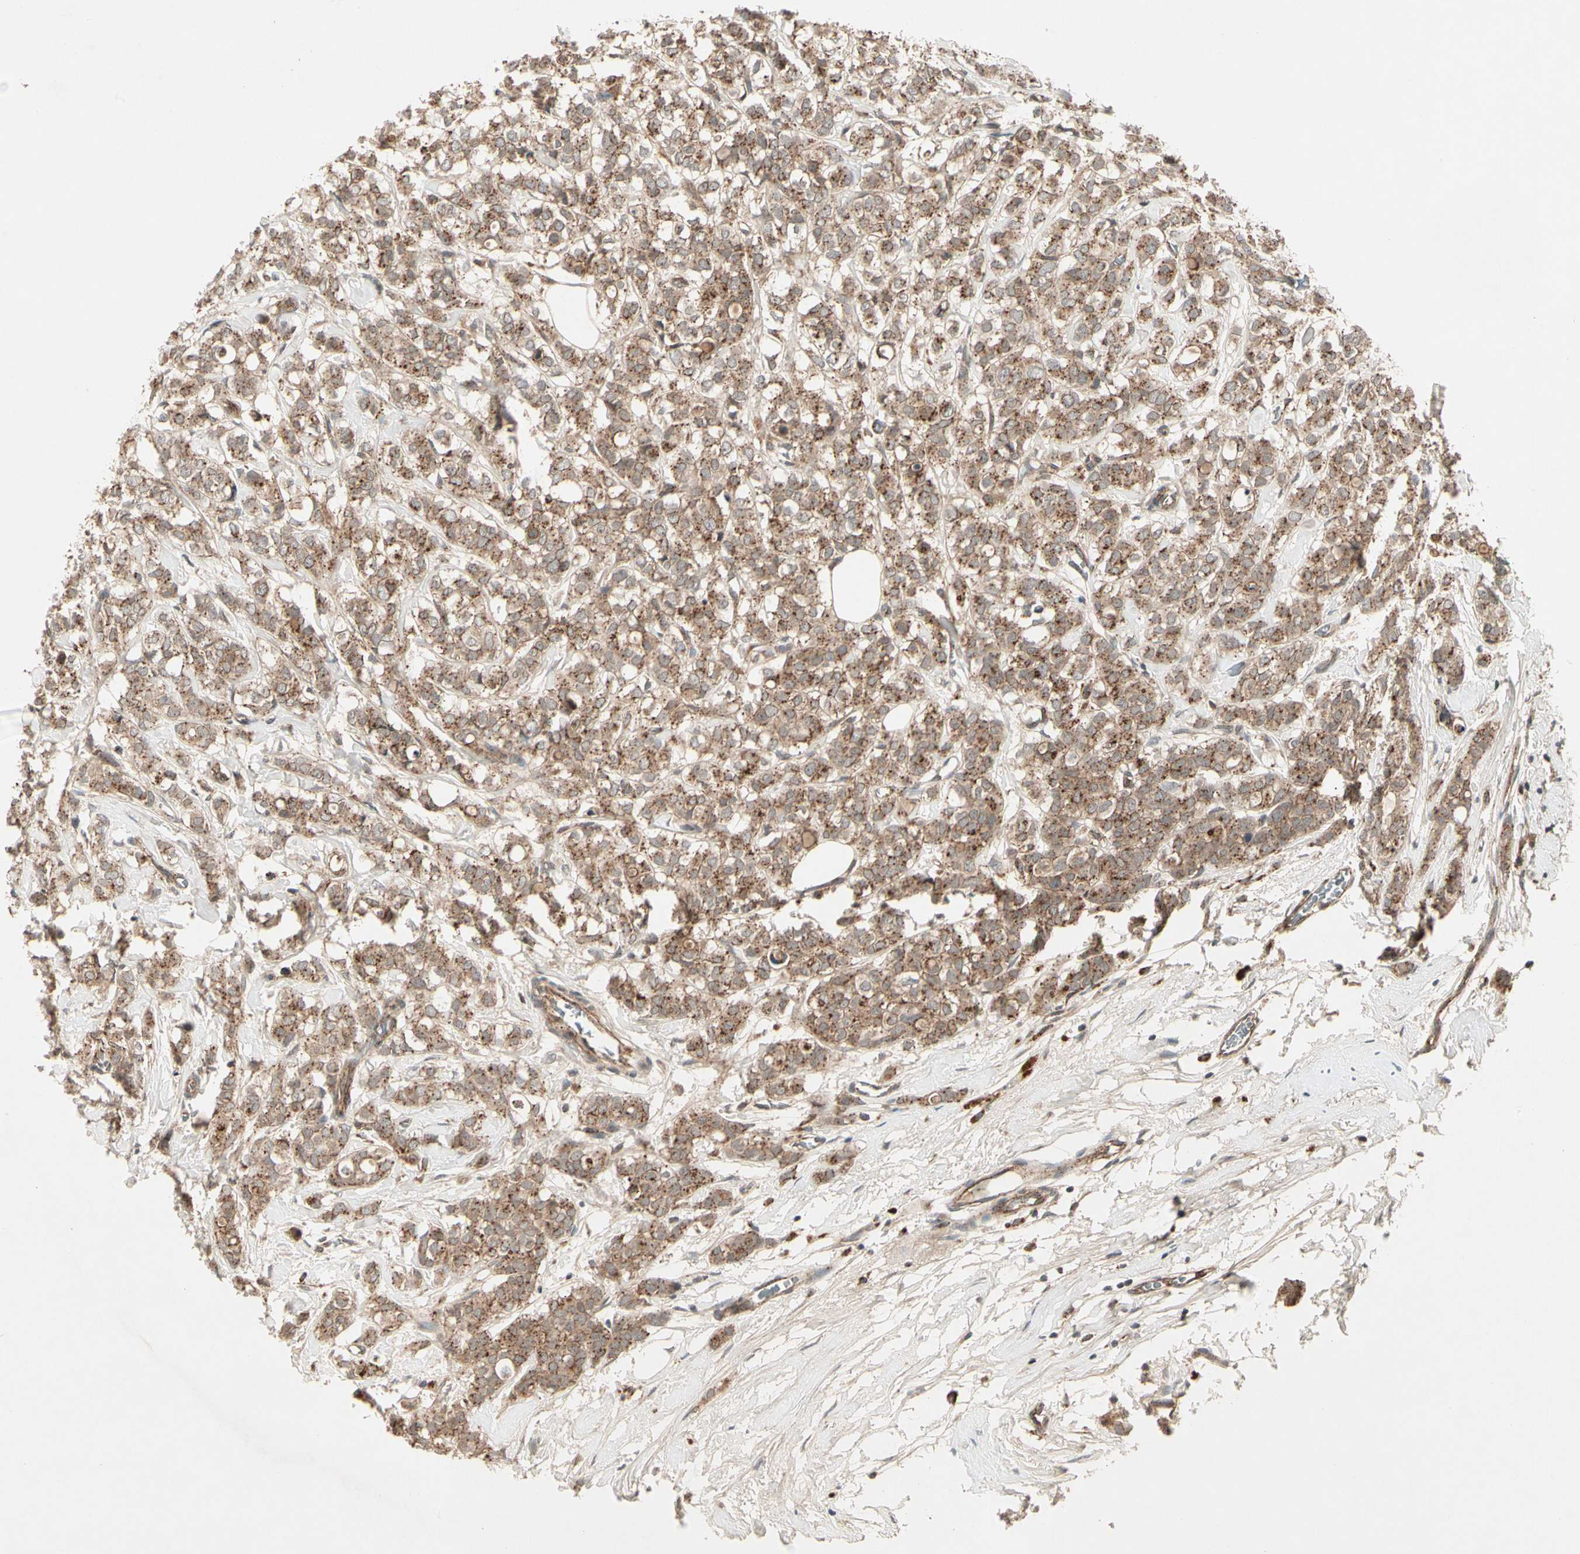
{"staining": {"intensity": "strong", "quantity": ">75%", "location": "cytoplasmic/membranous"}, "tissue": "breast cancer", "cell_type": "Tumor cells", "image_type": "cancer", "snomed": [{"axis": "morphology", "description": "Lobular carcinoma"}, {"axis": "topography", "description": "Breast"}], "caption": "An image showing strong cytoplasmic/membranous staining in approximately >75% of tumor cells in breast cancer (lobular carcinoma), as visualized by brown immunohistochemical staining.", "gene": "FLOT1", "patient": {"sex": "female", "age": 60}}